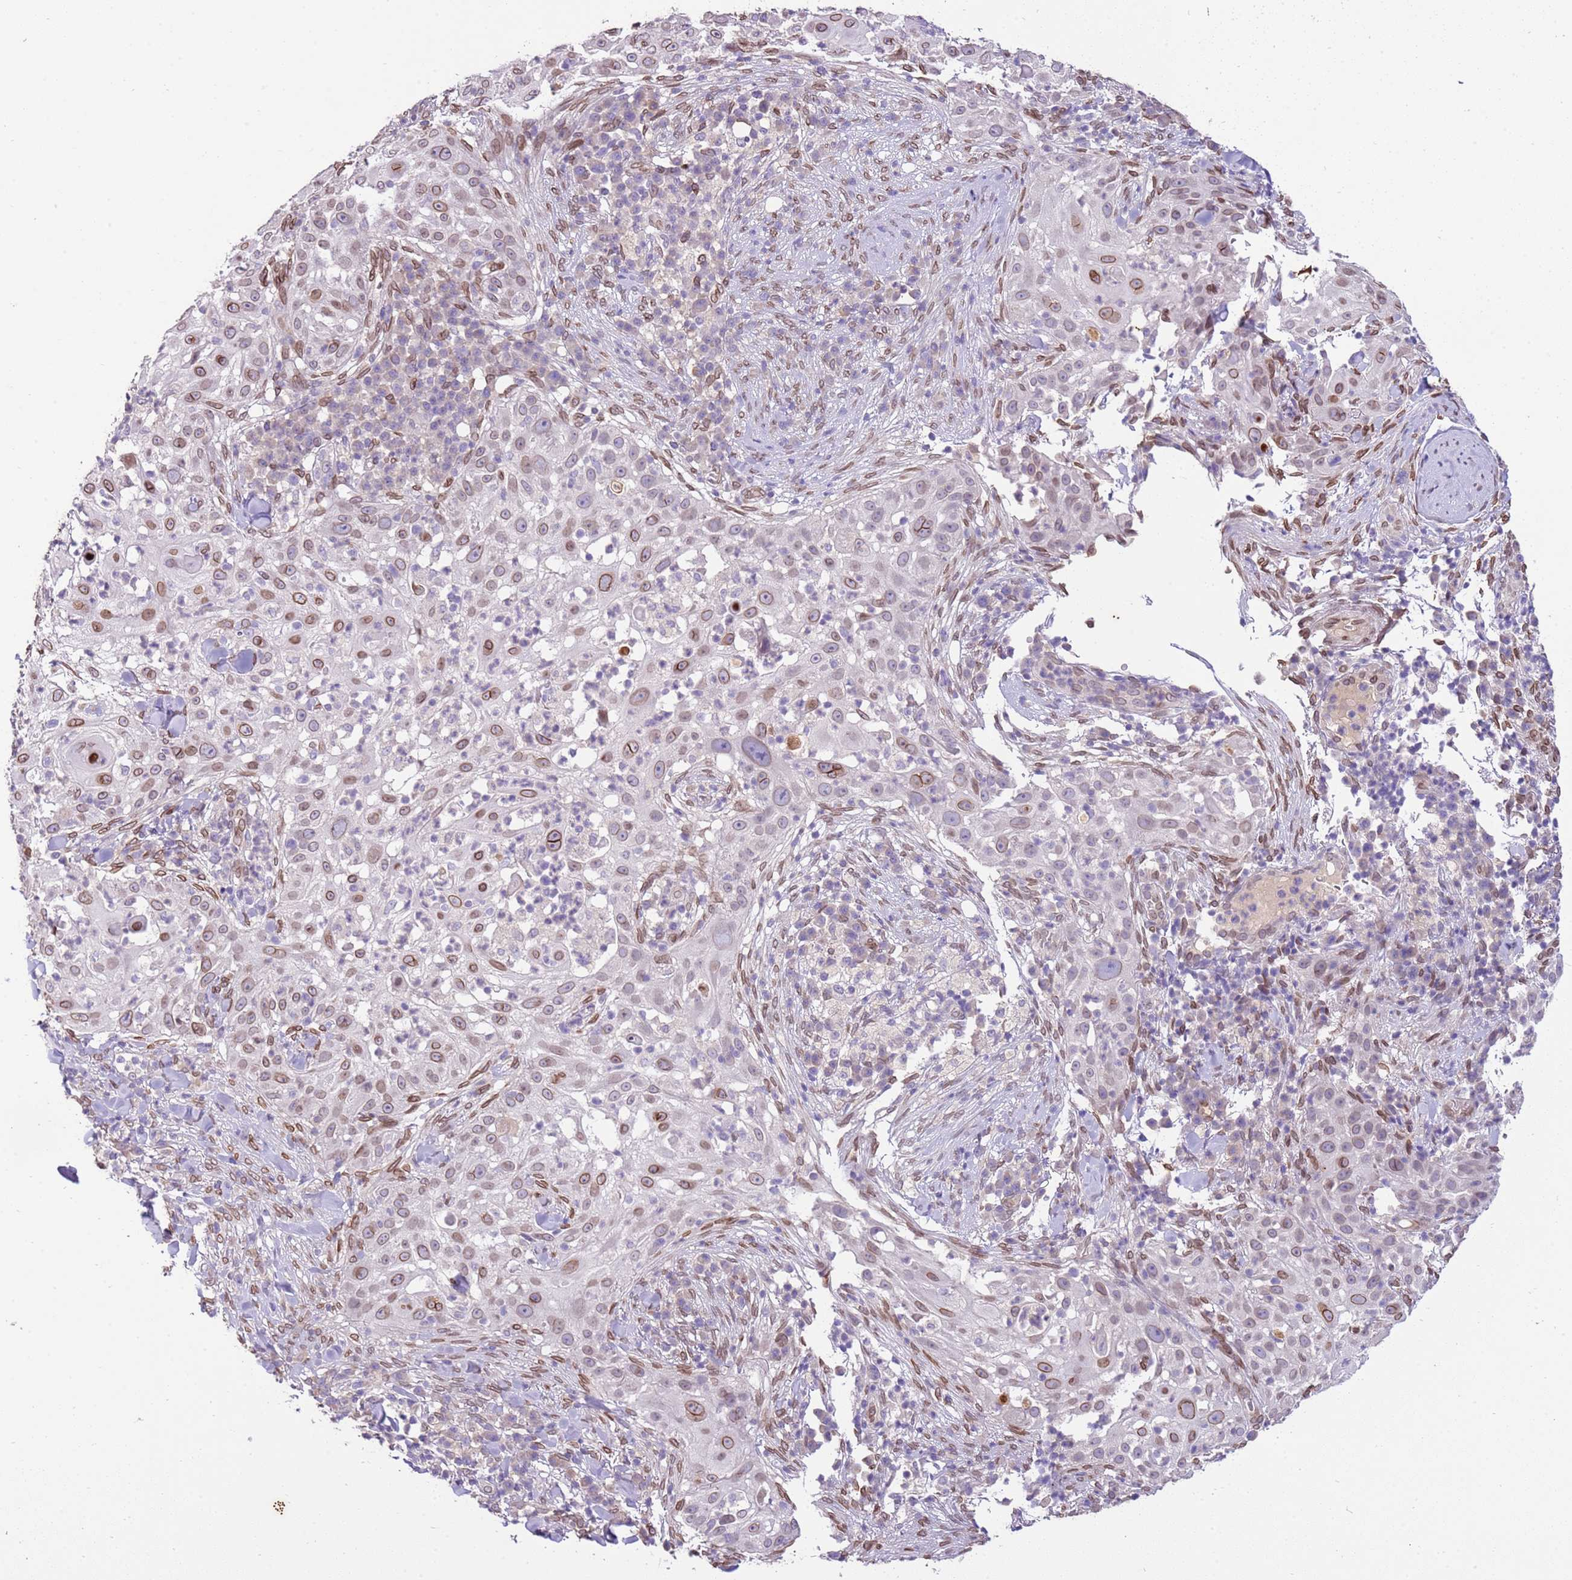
{"staining": {"intensity": "moderate", "quantity": "25%-75%", "location": "cytoplasmic/membranous,nuclear"}, "tissue": "skin cancer", "cell_type": "Tumor cells", "image_type": "cancer", "snomed": [{"axis": "morphology", "description": "Squamous cell carcinoma, NOS"}, {"axis": "topography", "description": "Skin"}], "caption": "Tumor cells display moderate cytoplasmic/membranous and nuclear staining in approximately 25%-75% of cells in skin cancer.", "gene": "TMEM47", "patient": {"sex": "female", "age": 44}}